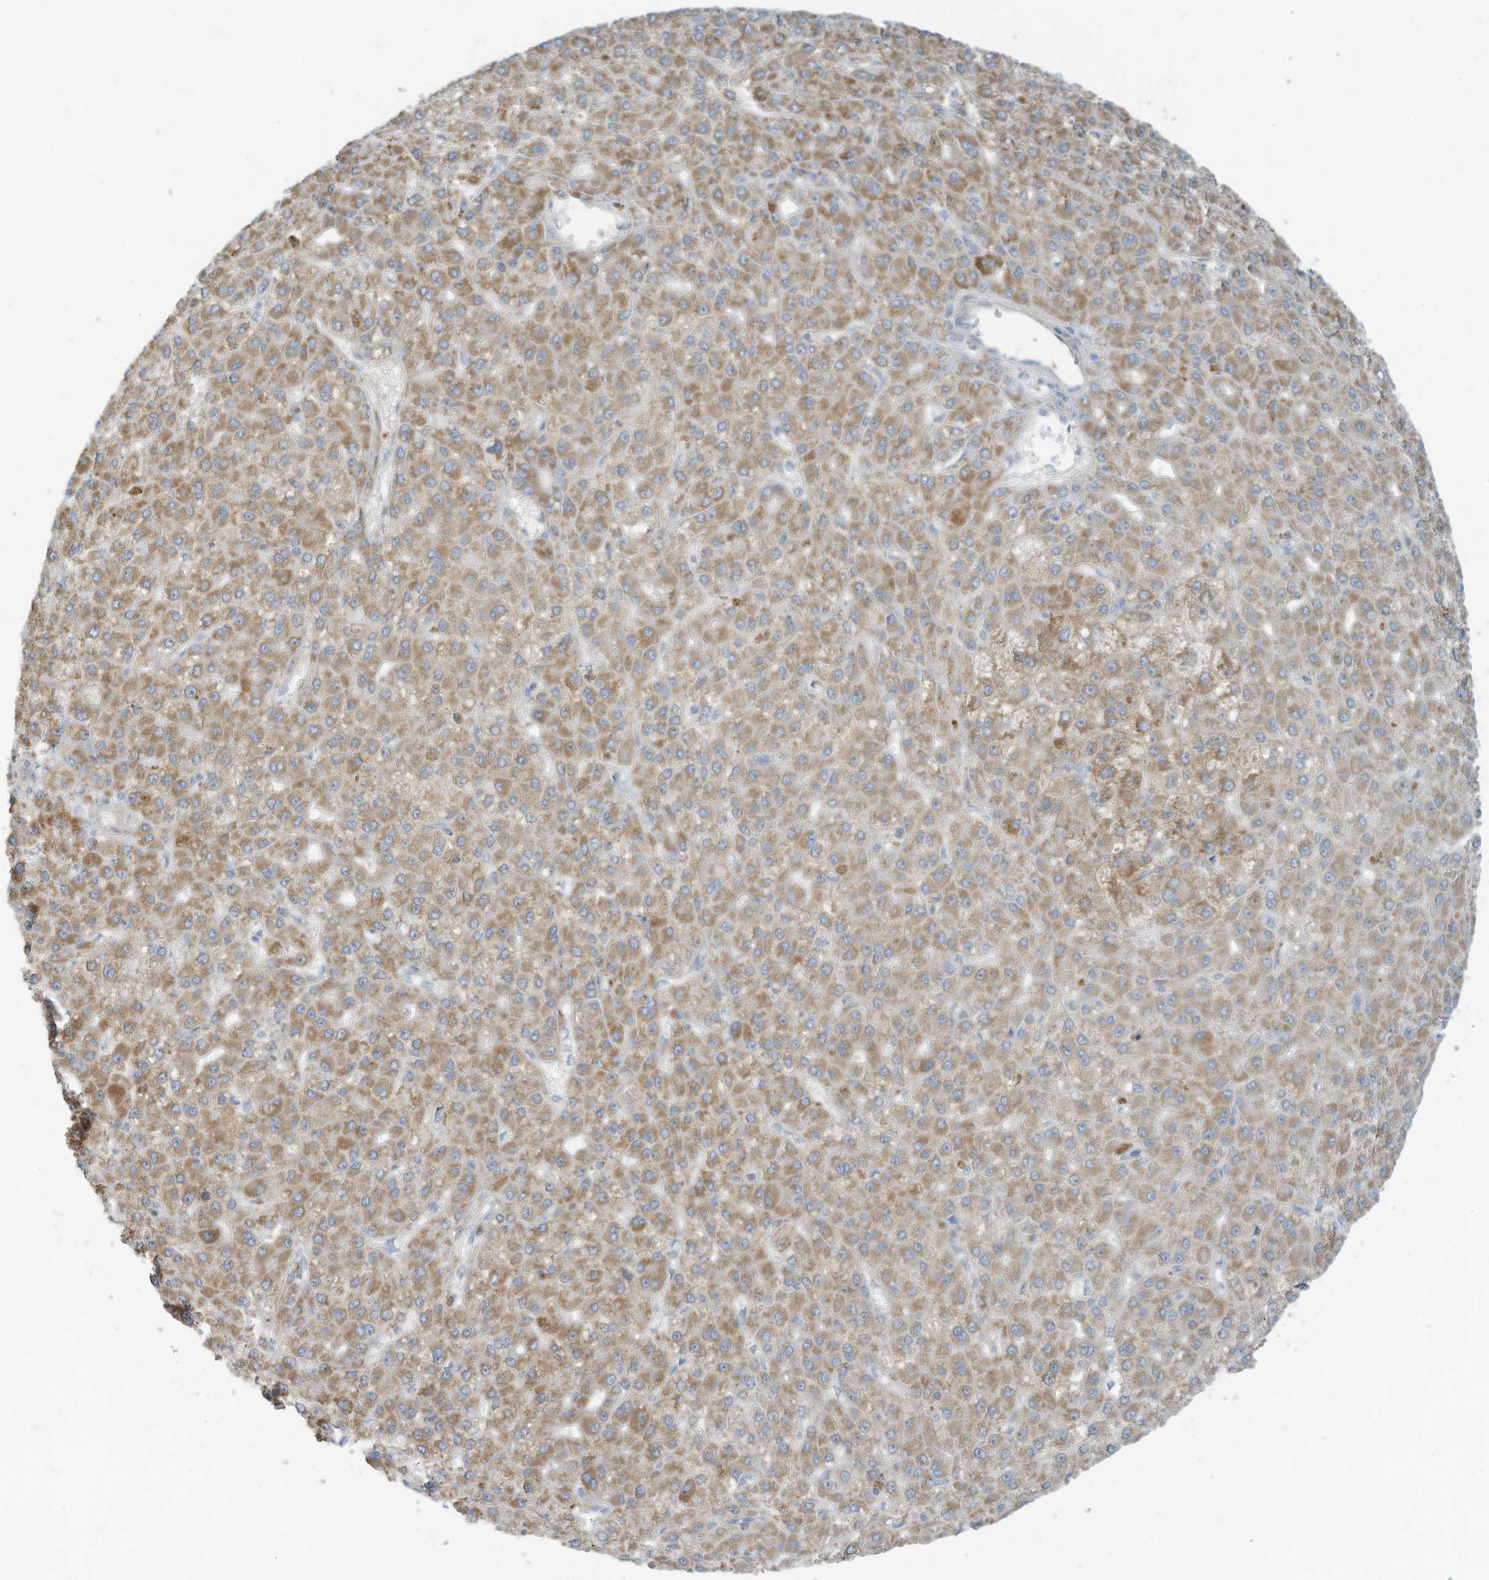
{"staining": {"intensity": "moderate", "quantity": ">75%", "location": "cytoplasmic/membranous"}, "tissue": "liver cancer", "cell_type": "Tumor cells", "image_type": "cancer", "snomed": [{"axis": "morphology", "description": "Carcinoma, Hepatocellular, NOS"}, {"axis": "topography", "description": "Liver"}], "caption": "Liver hepatocellular carcinoma stained for a protein exhibits moderate cytoplasmic/membranous positivity in tumor cells. (IHC, brightfield microscopy, high magnification).", "gene": "SCGB1D2", "patient": {"sex": "male", "age": 67}}